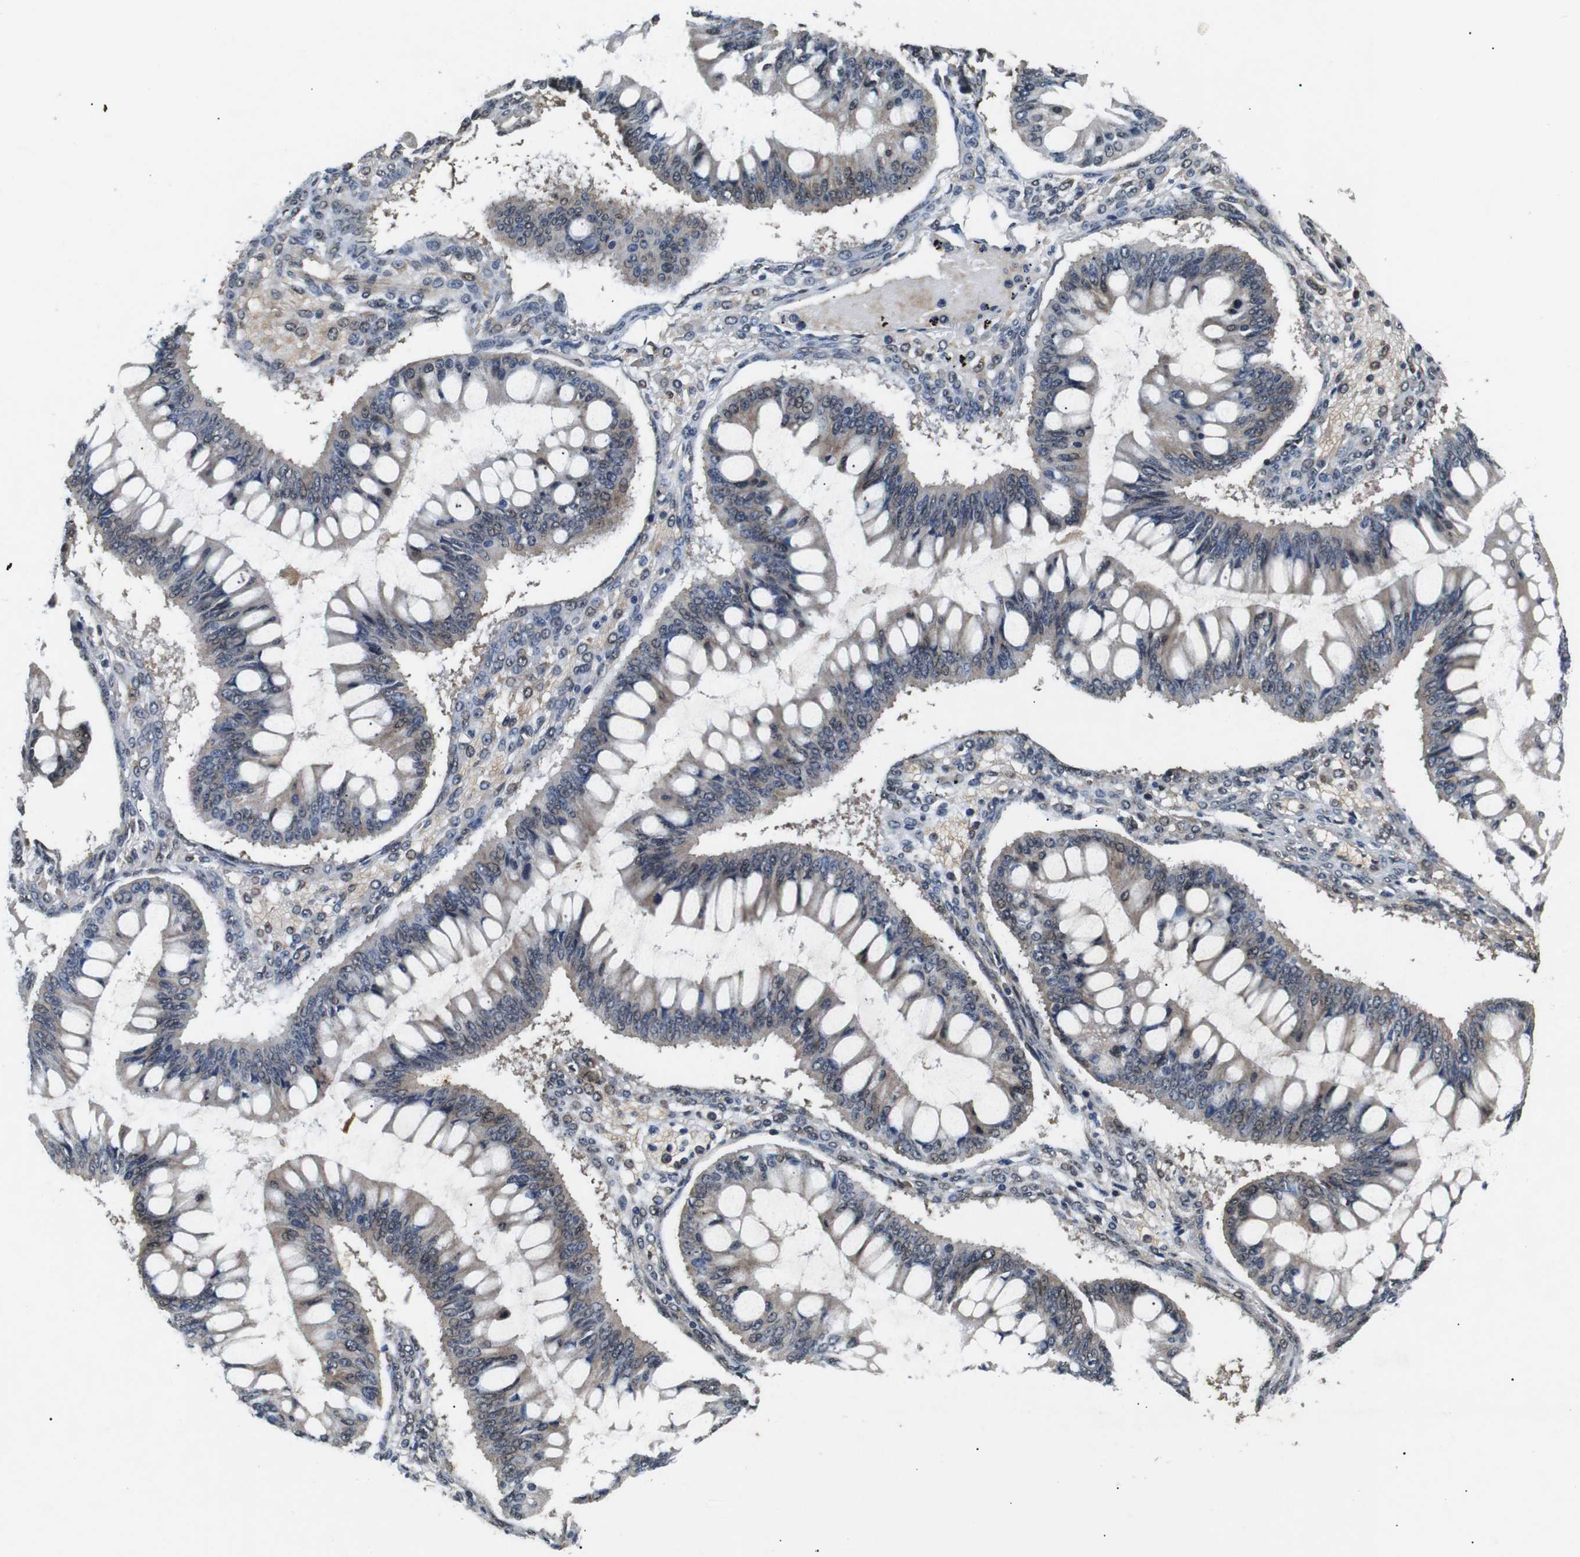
{"staining": {"intensity": "moderate", "quantity": ">75%", "location": "cytoplasmic/membranous,nuclear"}, "tissue": "ovarian cancer", "cell_type": "Tumor cells", "image_type": "cancer", "snomed": [{"axis": "morphology", "description": "Cystadenocarcinoma, mucinous, NOS"}, {"axis": "topography", "description": "Ovary"}], "caption": "Immunohistochemical staining of ovarian mucinous cystadenocarcinoma shows medium levels of moderate cytoplasmic/membranous and nuclear staining in approximately >75% of tumor cells.", "gene": "SKP1", "patient": {"sex": "female", "age": 73}}